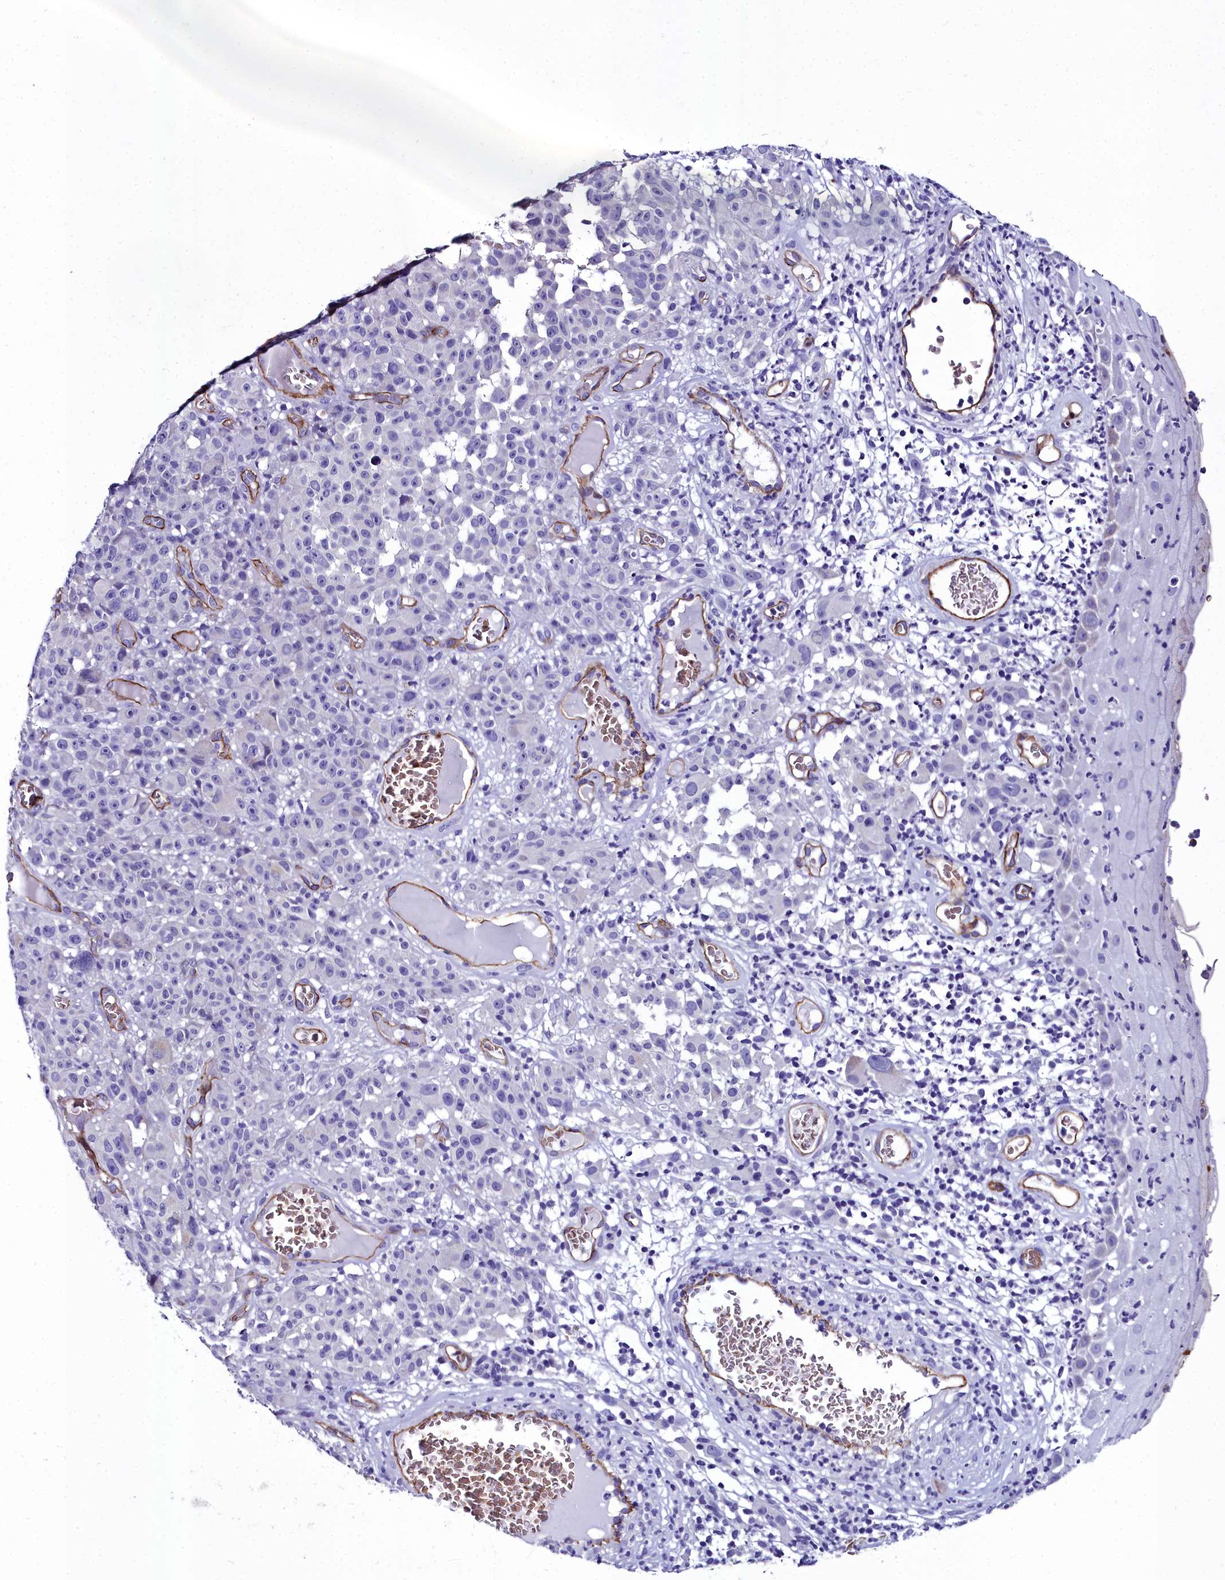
{"staining": {"intensity": "negative", "quantity": "none", "location": "none"}, "tissue": "melanoma", "cell_type": "Tumor cells", "image_type": "cancer", "snomed": [{"axis": "morphology", "description": "Malignant melanoma, NOS"}, {"axis": "topography", "description": "Skin"}], "caption": "Tumor cells show no significant positivity in malignant melanoma. (Brightfield microscopy of DAB (3,3'-diaminobenzidine) immunohistochemistry at high magnification).", "gene": "CYP4F11", "patient": {"sex": "female", "age": 82}}